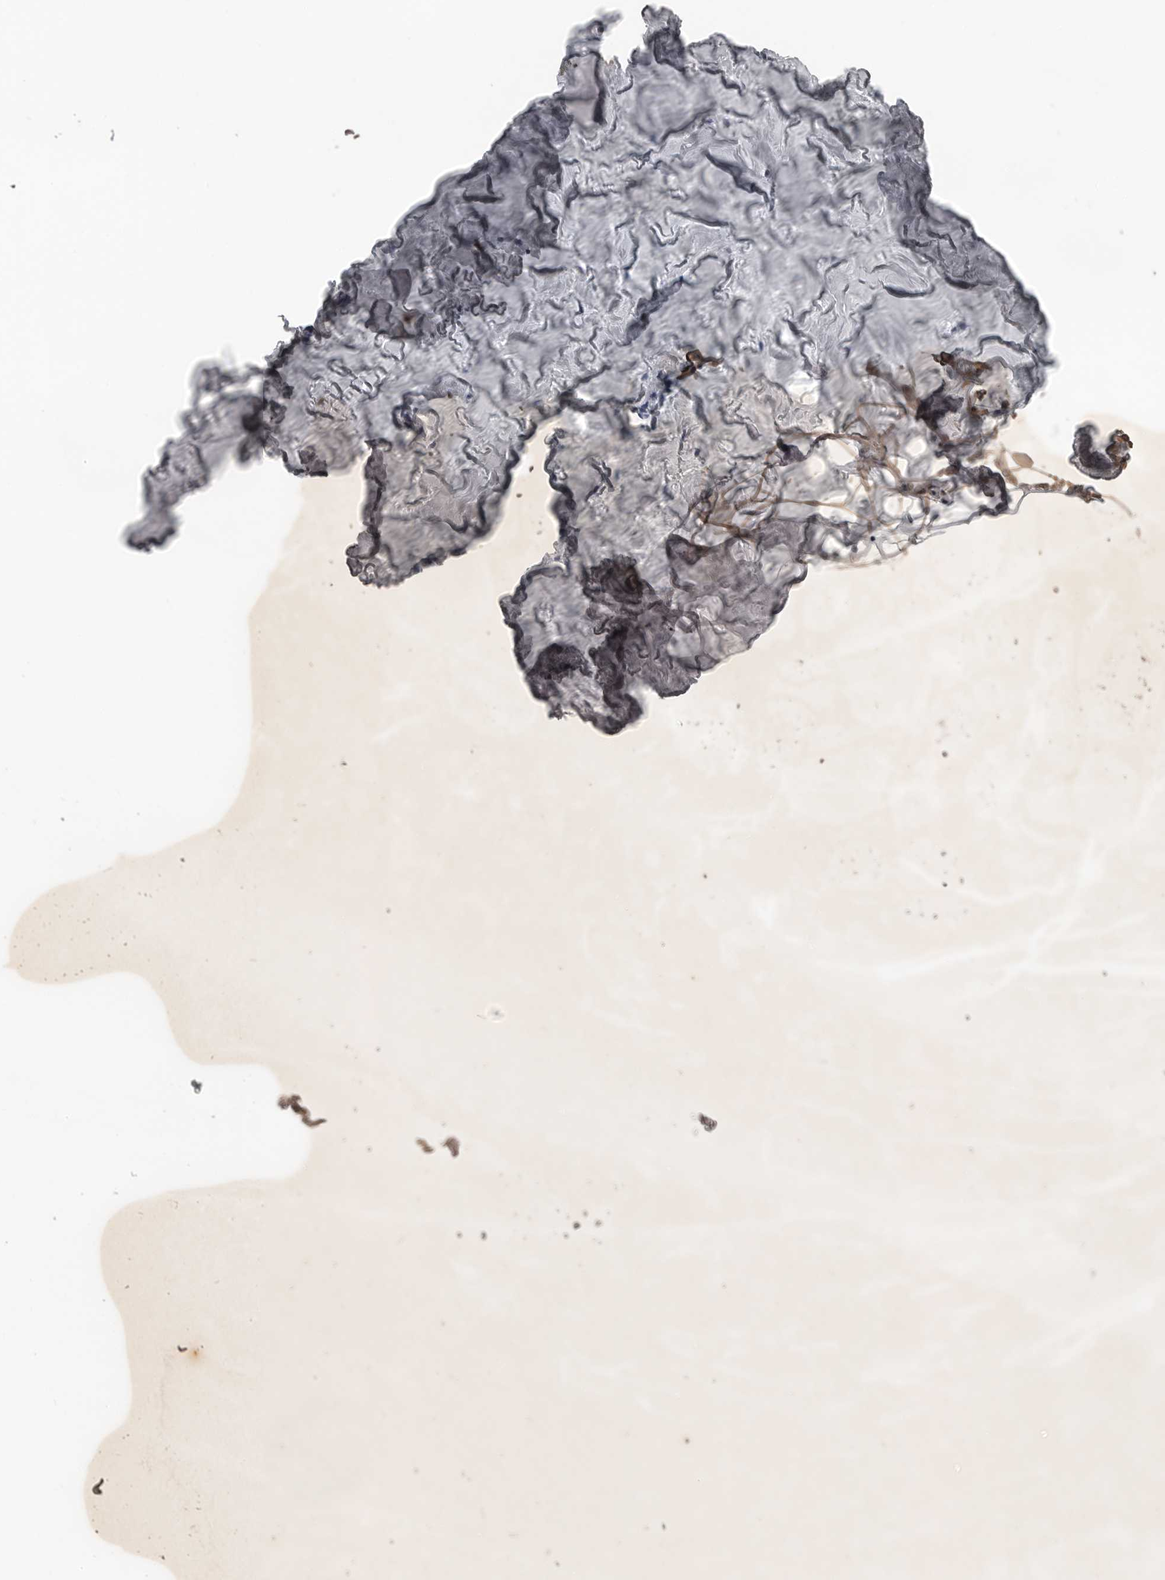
{"staining": {"intensity": "negative", "quantity": "none", "location": "none"}, "tissue": "adipose tissue", "cell_type": "Adipocytes", "image_type": "normal", "snomed": [{"axis": "morphology", "description": "Normal tissue, NOS"}, {"axis": "morphology", "description": "Fibrosis, NOS"}, {"axis": "topography", "description": "Breast"}, {"axis": "topography", "description": "Adipose tissue"}], "caption": "This is a micrograph of immunohistochemistry (IHC) staining of benign adipose tissue, which shows no expression in adipocytes.", "gene": "RRM1", "patient": {"sex": "female", "age": 39}}